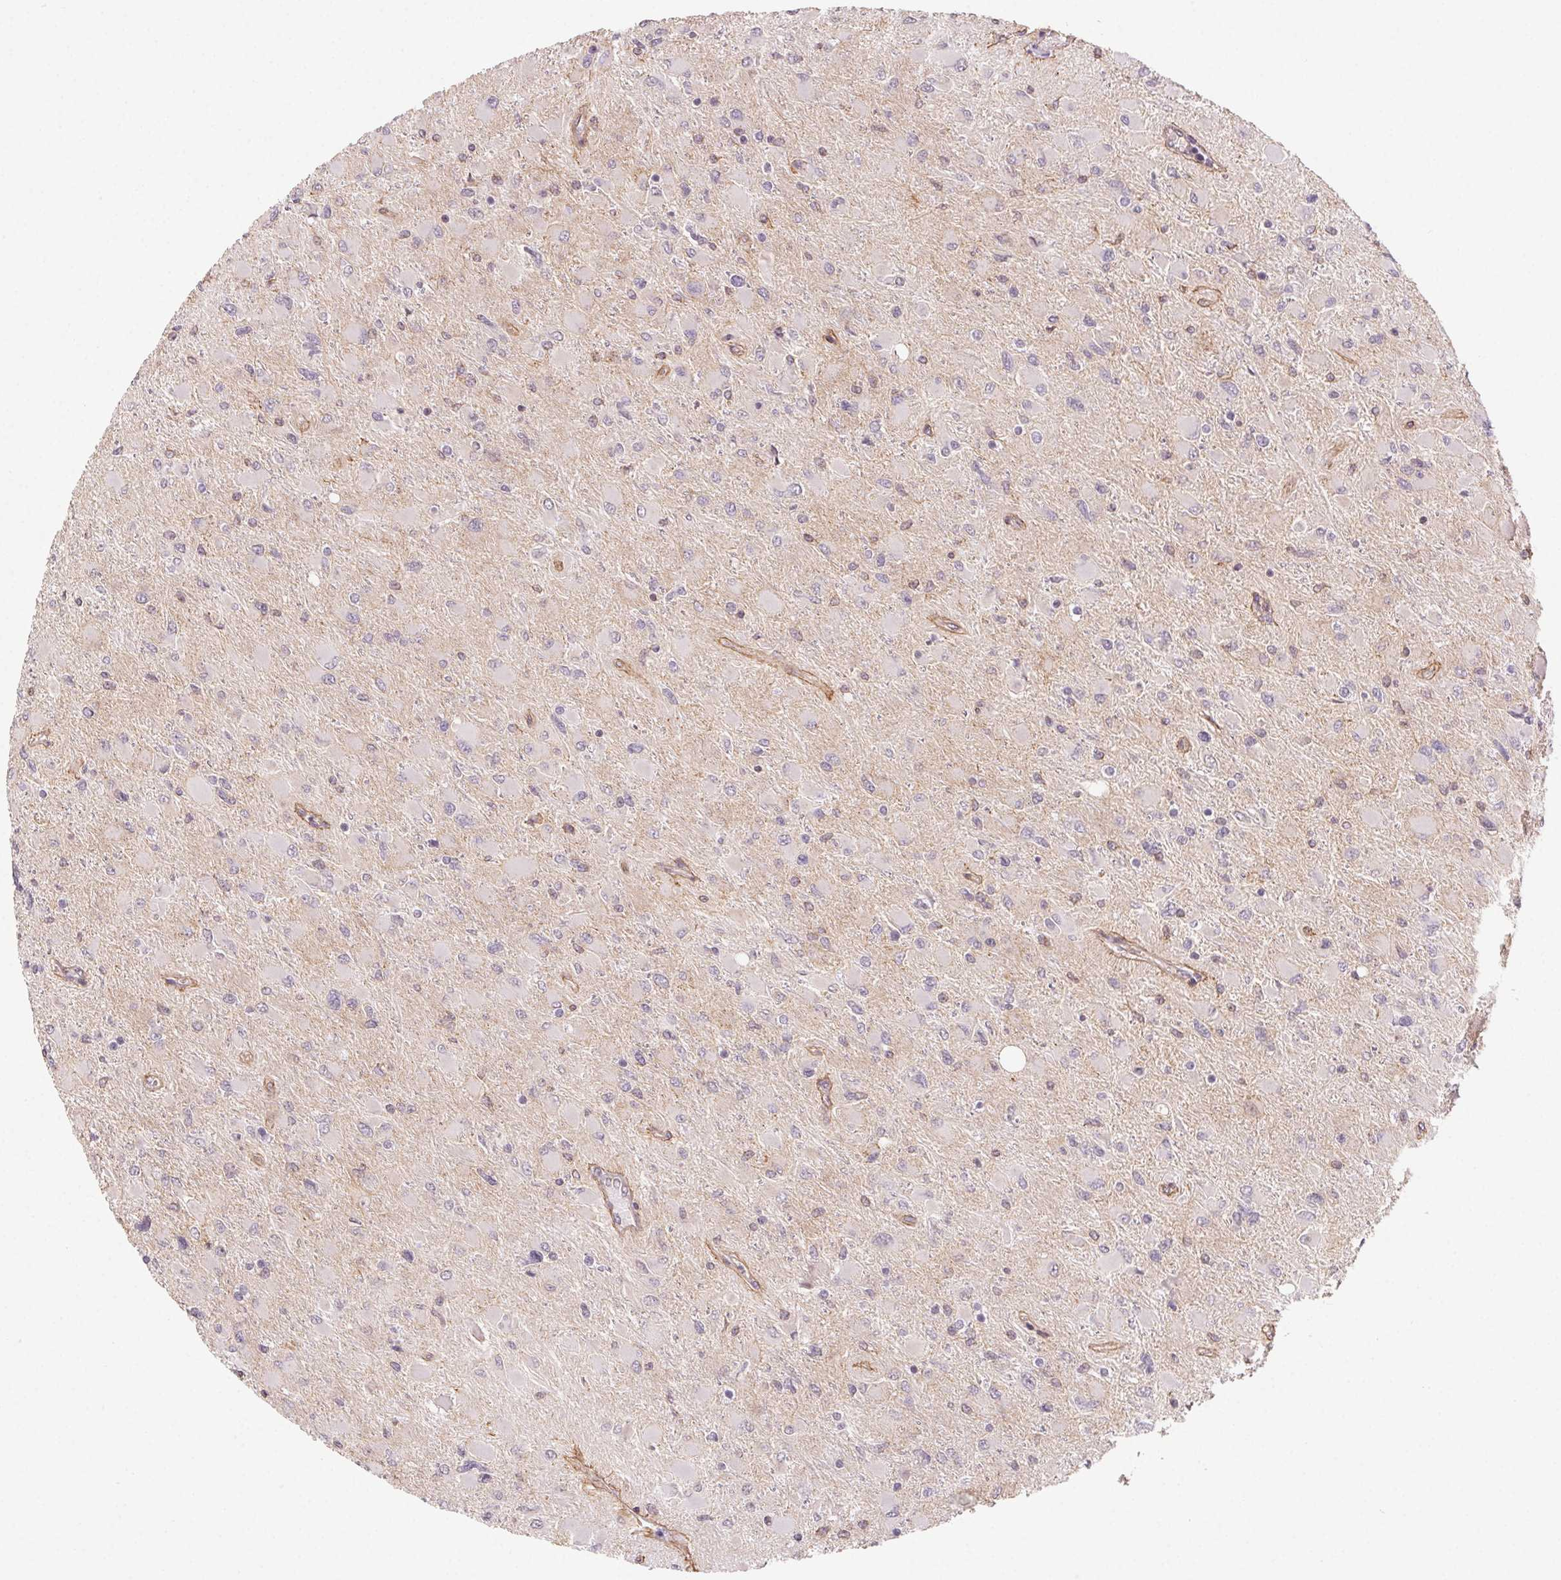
{"staining": {"intensity": "negative", "quantity": "none", "location": "none"}, "tissue": "glioma", "cell_type": "Tumor cells", "image_type": "cancer", "snomed": [{"axis": "morphology", "description": "Glioma, malignant, High grade"}, {"axis": "topography", "description": "Cerebral cortex"}], "caption": "IHC of human glioma displays no staining in tumor cells.", "gene": "PLA2G4F", "patient": {"sex": "female", "age": 36}}